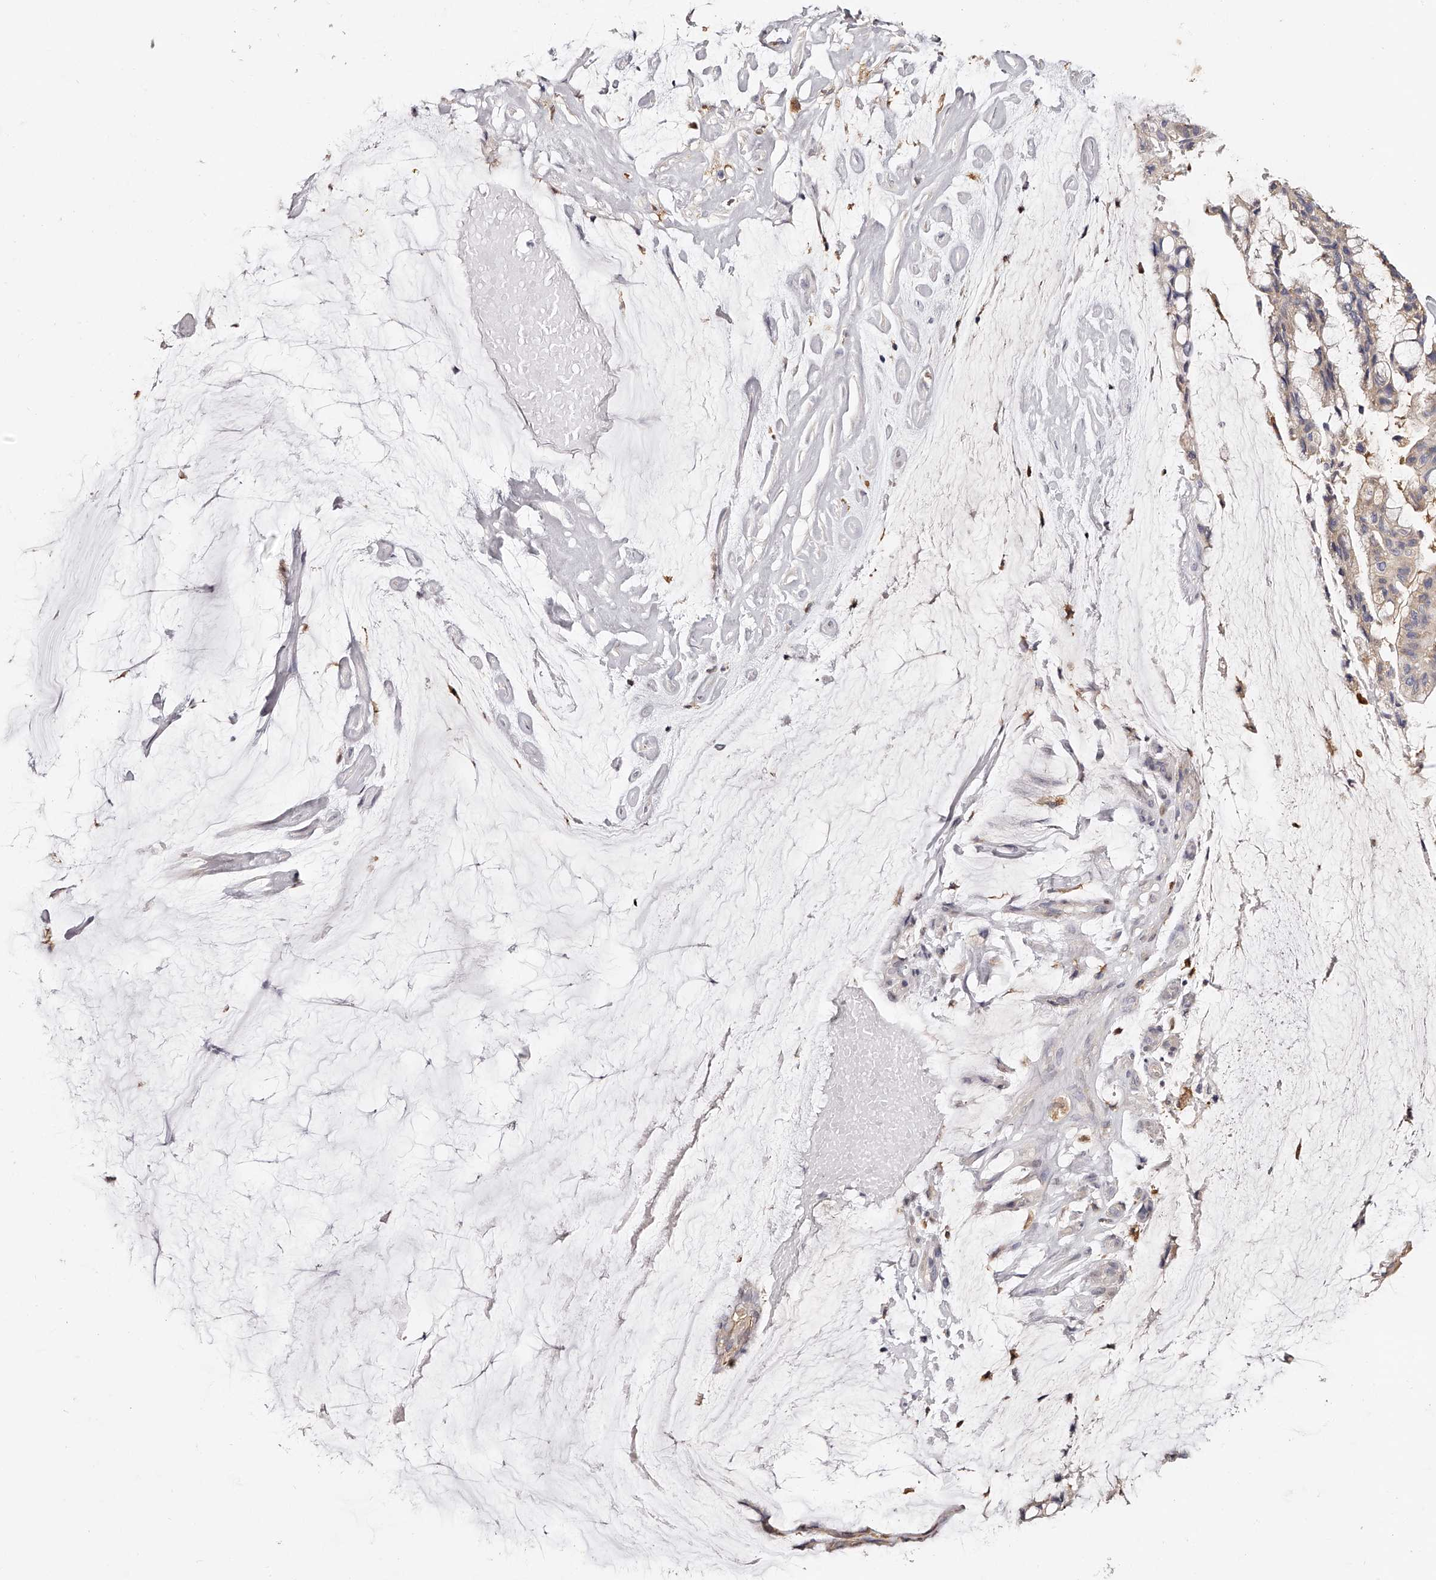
{"staining": {"intensity": "weak", "quantity": ">75%", "location": "cytoplasmic/membranous"}, "tissue": "ovarian cancer", "cell_type": "Tumor cells", "image_type": "cancer", "snomed": [{"axis": "morphology", "description": "Cystadenocarcinoma, mucinous, NOS"}, {"axis": "topography", "description": "Ovary"}], "caption": "A brown stain labels weak cytoplasmic/membranous expression of a protein in human ovarian cancer tumor cells.", "gene": "LAP3", "patient": {"sex": "female", "age": 39}}